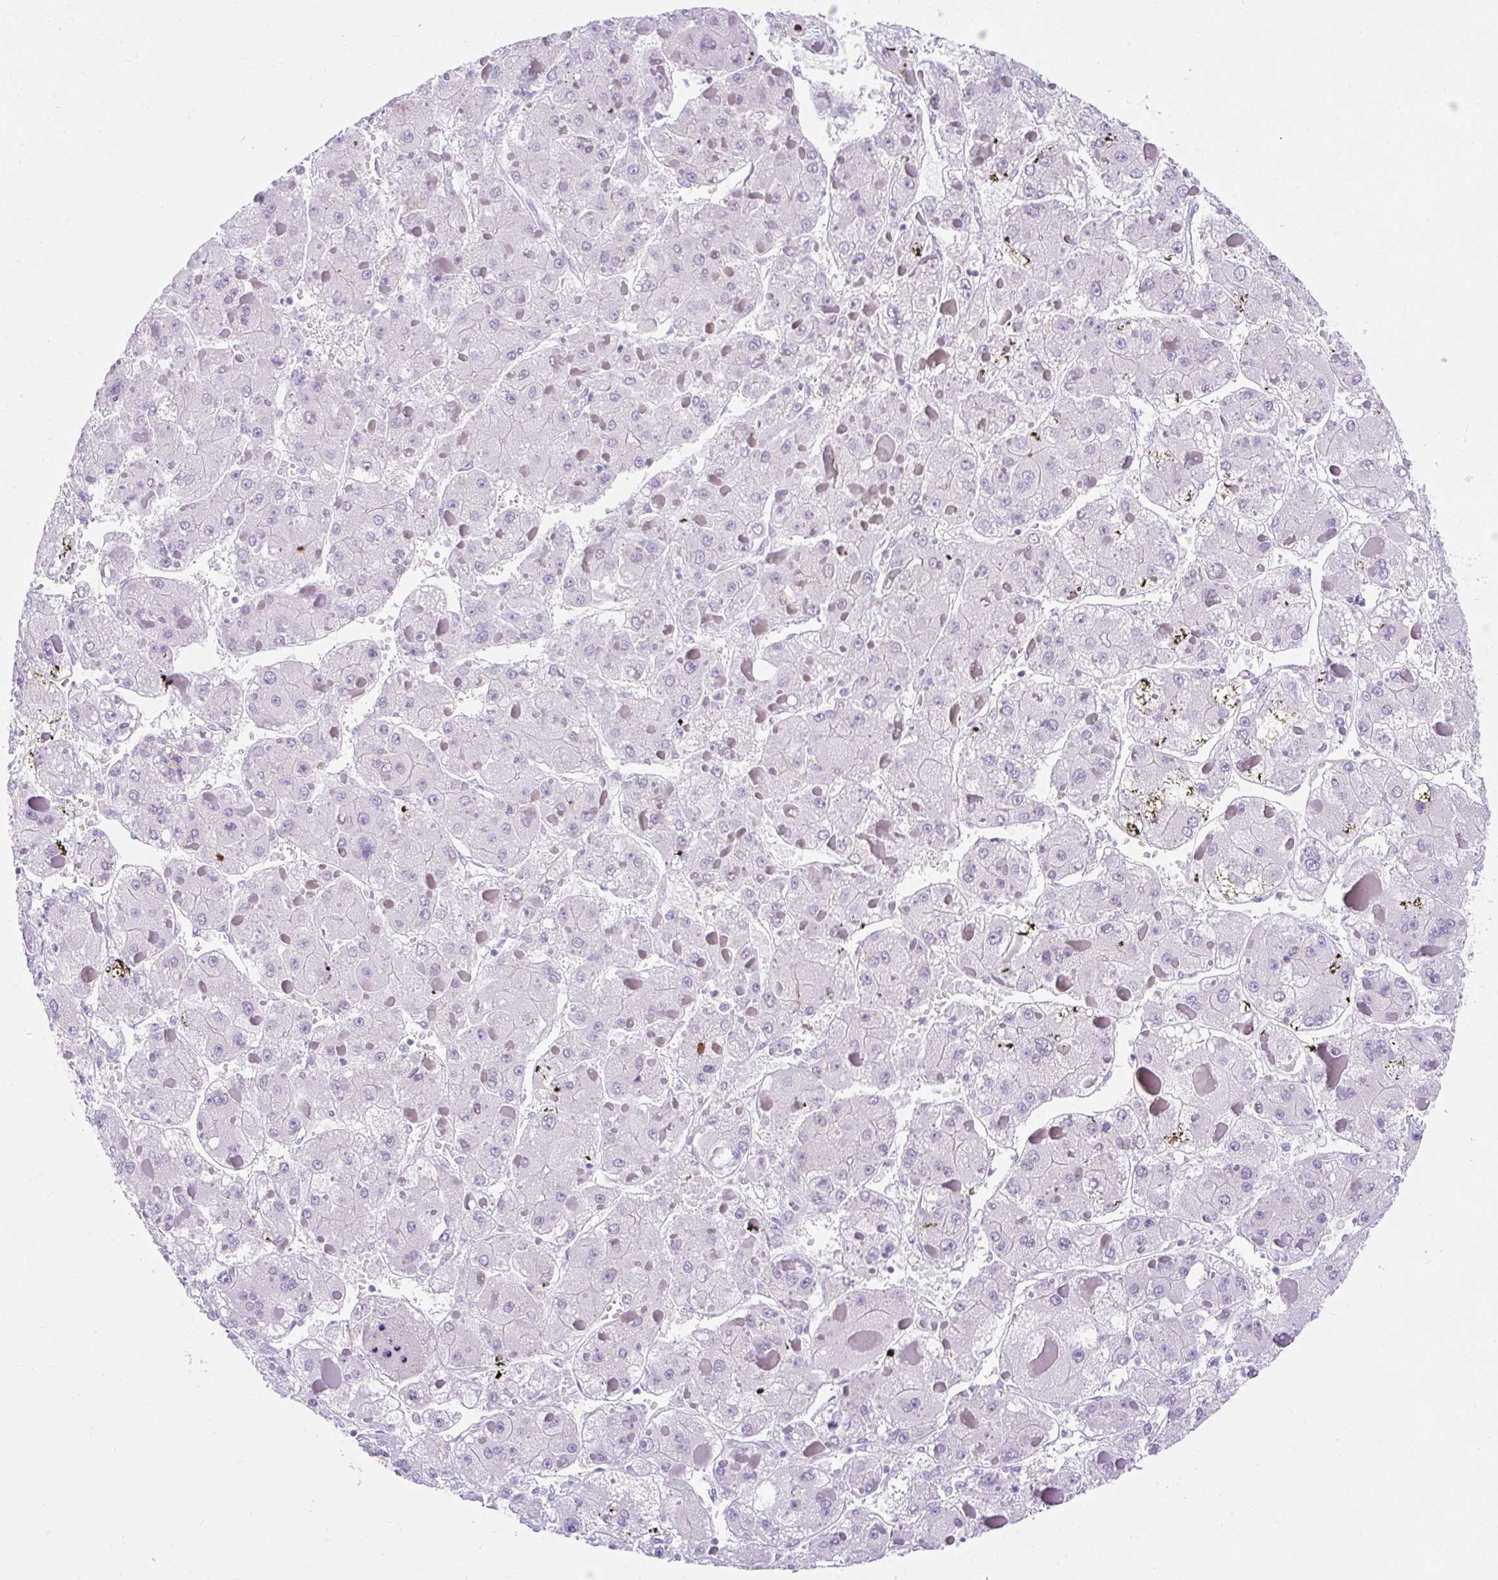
{"staining": {"intensity": "negative", "quantity": "none", "location": "none"}, "tissue": "liver cancer", "cell_type": "Tumor cells", "image_type": "cancer", "snomed": [{"axis": "morphology", "description": "Carcinoma, Hepatocellular, NOS"}, {"axis": "topography", "description": "Liver"}], "caption": "Tumor cells are negative for brown protein staining in liver cancer (hepatocellular carcinoma).", "gene": "GOLGA8A", "patient": {"sex": "female", "age": 73}}